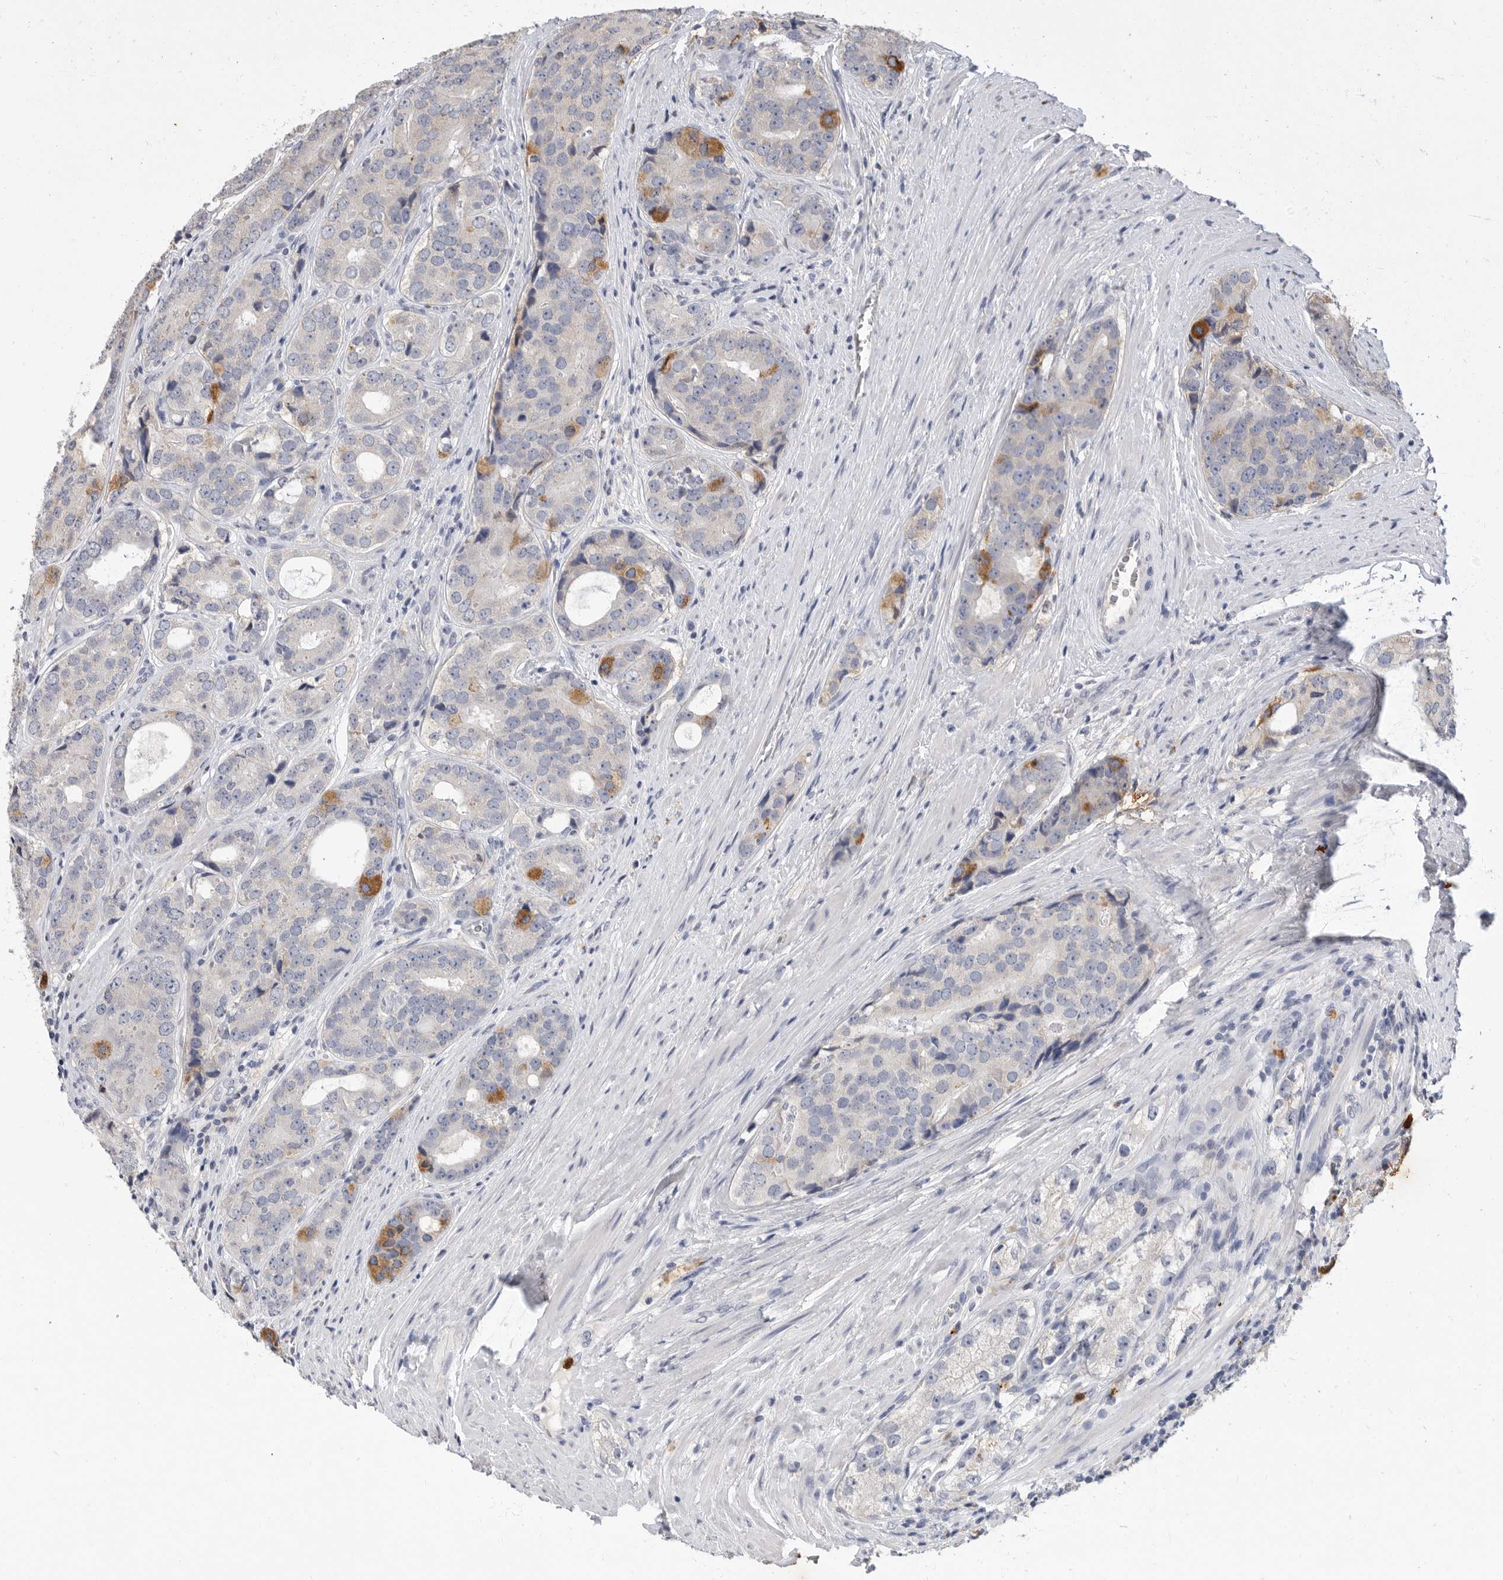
{"staining": {"intensity": "moderate", "quantity": "<25%", "location": "cytoplasmic/membranous"}, "tissue": "prostate cancer", "cell_type": "Tumor cells", "image_type": "cancer", "snomed": [{"axis": "morphology", "description": "Adenocarcinoma, High grade"}, {"axis": "topography", "description": "Prostate"}], "caption": "High-power microscopy captured an immunohistochemistry histopathology image of prostate cancer (adenocarcinoma (high-grade)), revealing moderate cytoplasmic/membranous expression in approximately <25% of tumor cells. (Stains: DAB in brown, nuclei in blue, Microscopy: brightfield microscopy at high magnification).", "gene": "LTBR", "patient": {"sex": "male", "age": 56}}